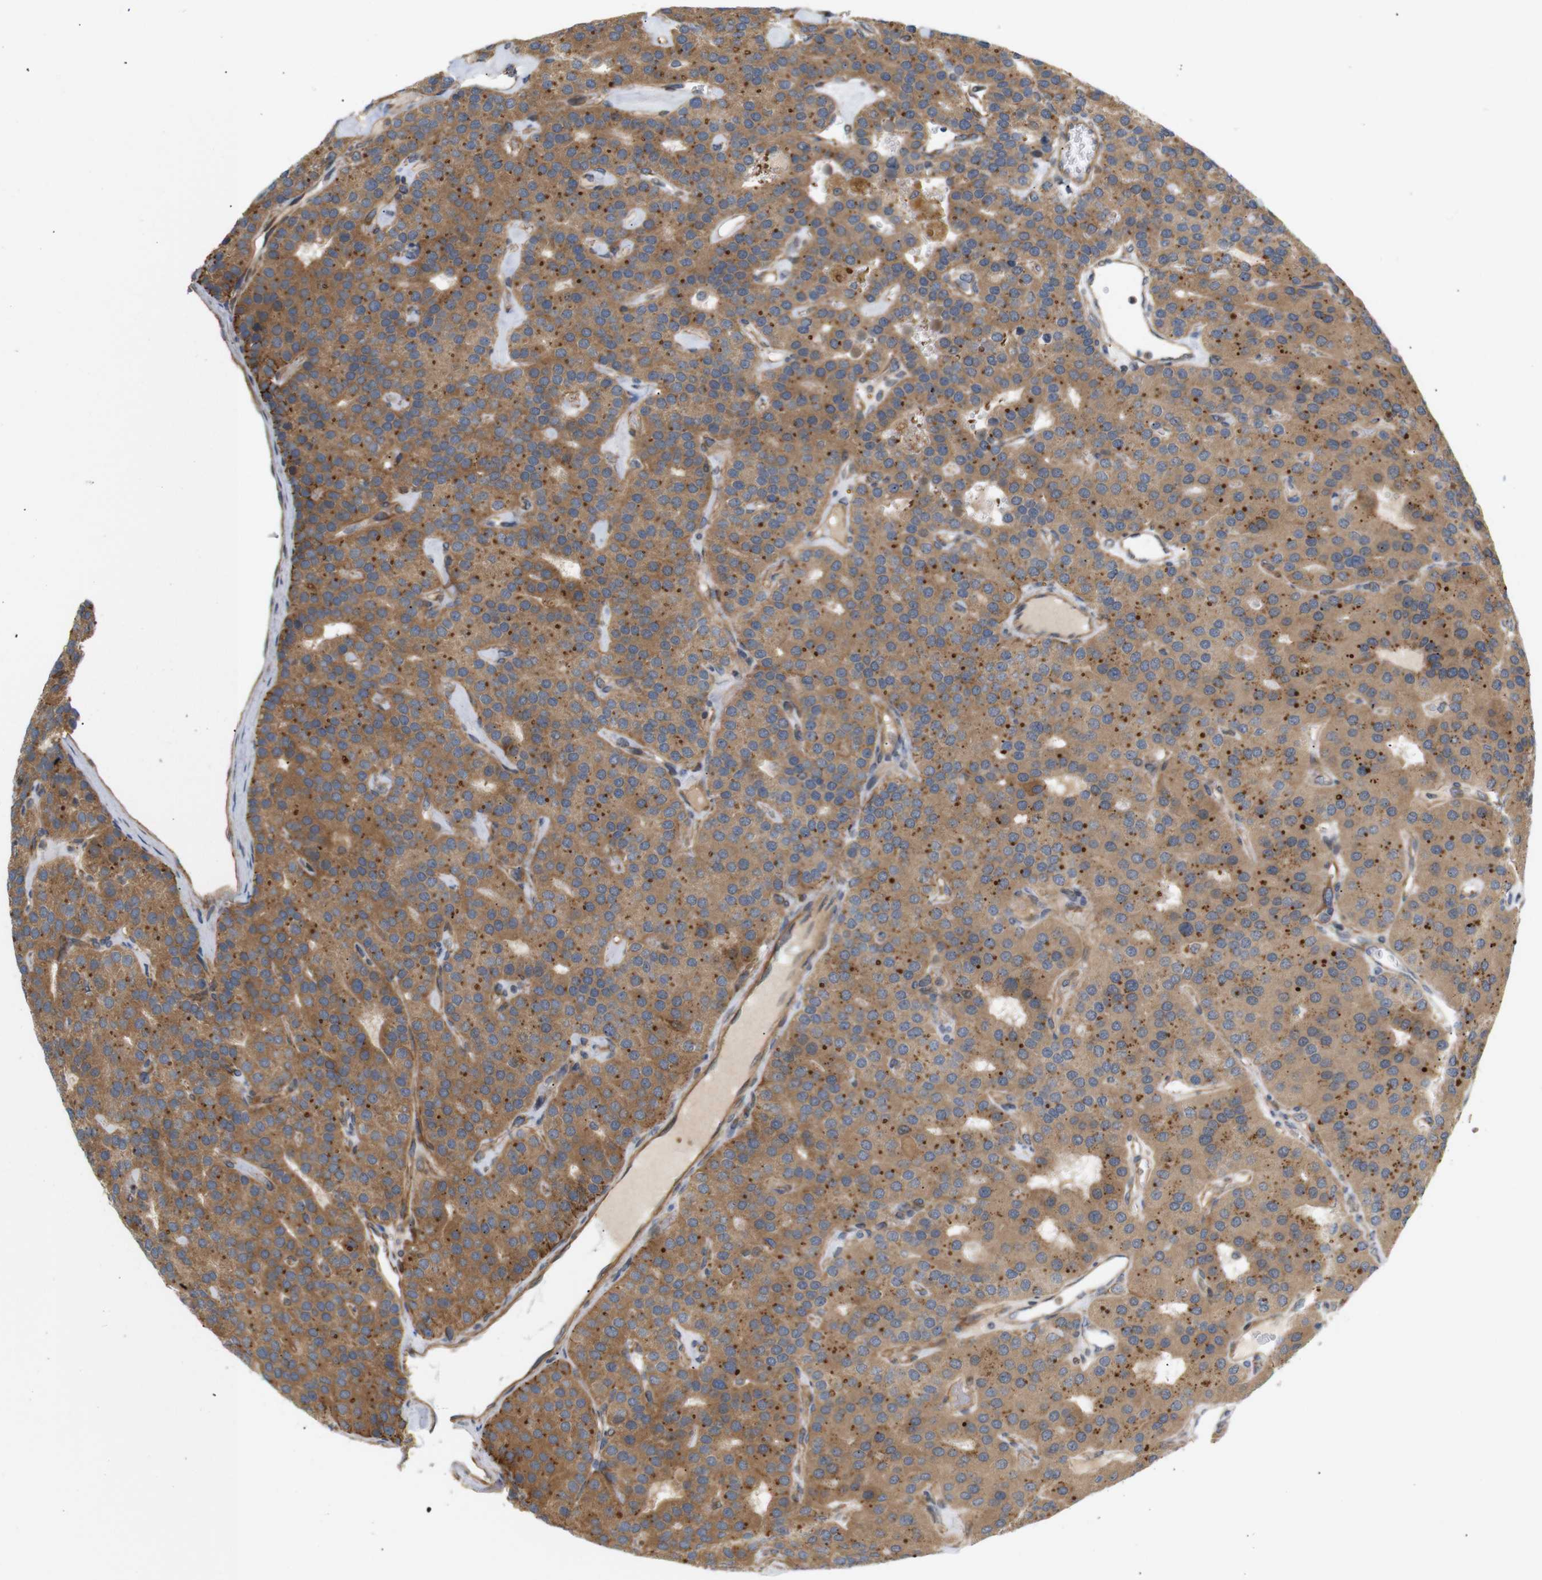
{"staining": {"intensity": "moderate", "quantity": ">75%", "location": "cytoplasmic/membranous"}, "tissue": "parathyroid gland", "cell_type": "Glandular cells", "image_type": "normal", "snomed": [{"axis": "morphology", "description": "Normal tissue, NOS"}, {"axis": "morphology", "description": "Adenoma, NOS"}, {"axis": "topography", "description": "Parathyroid gland"}], "caption": "Immunohistochemistry (DAB) staining of unremarkable human parathyroid gland displays moderate cytoplasmic/membranous protein expression in approximately >75% of glandular cells.", "gene": "RPTOR", "patient": {"sex": "female", "age": 86}}